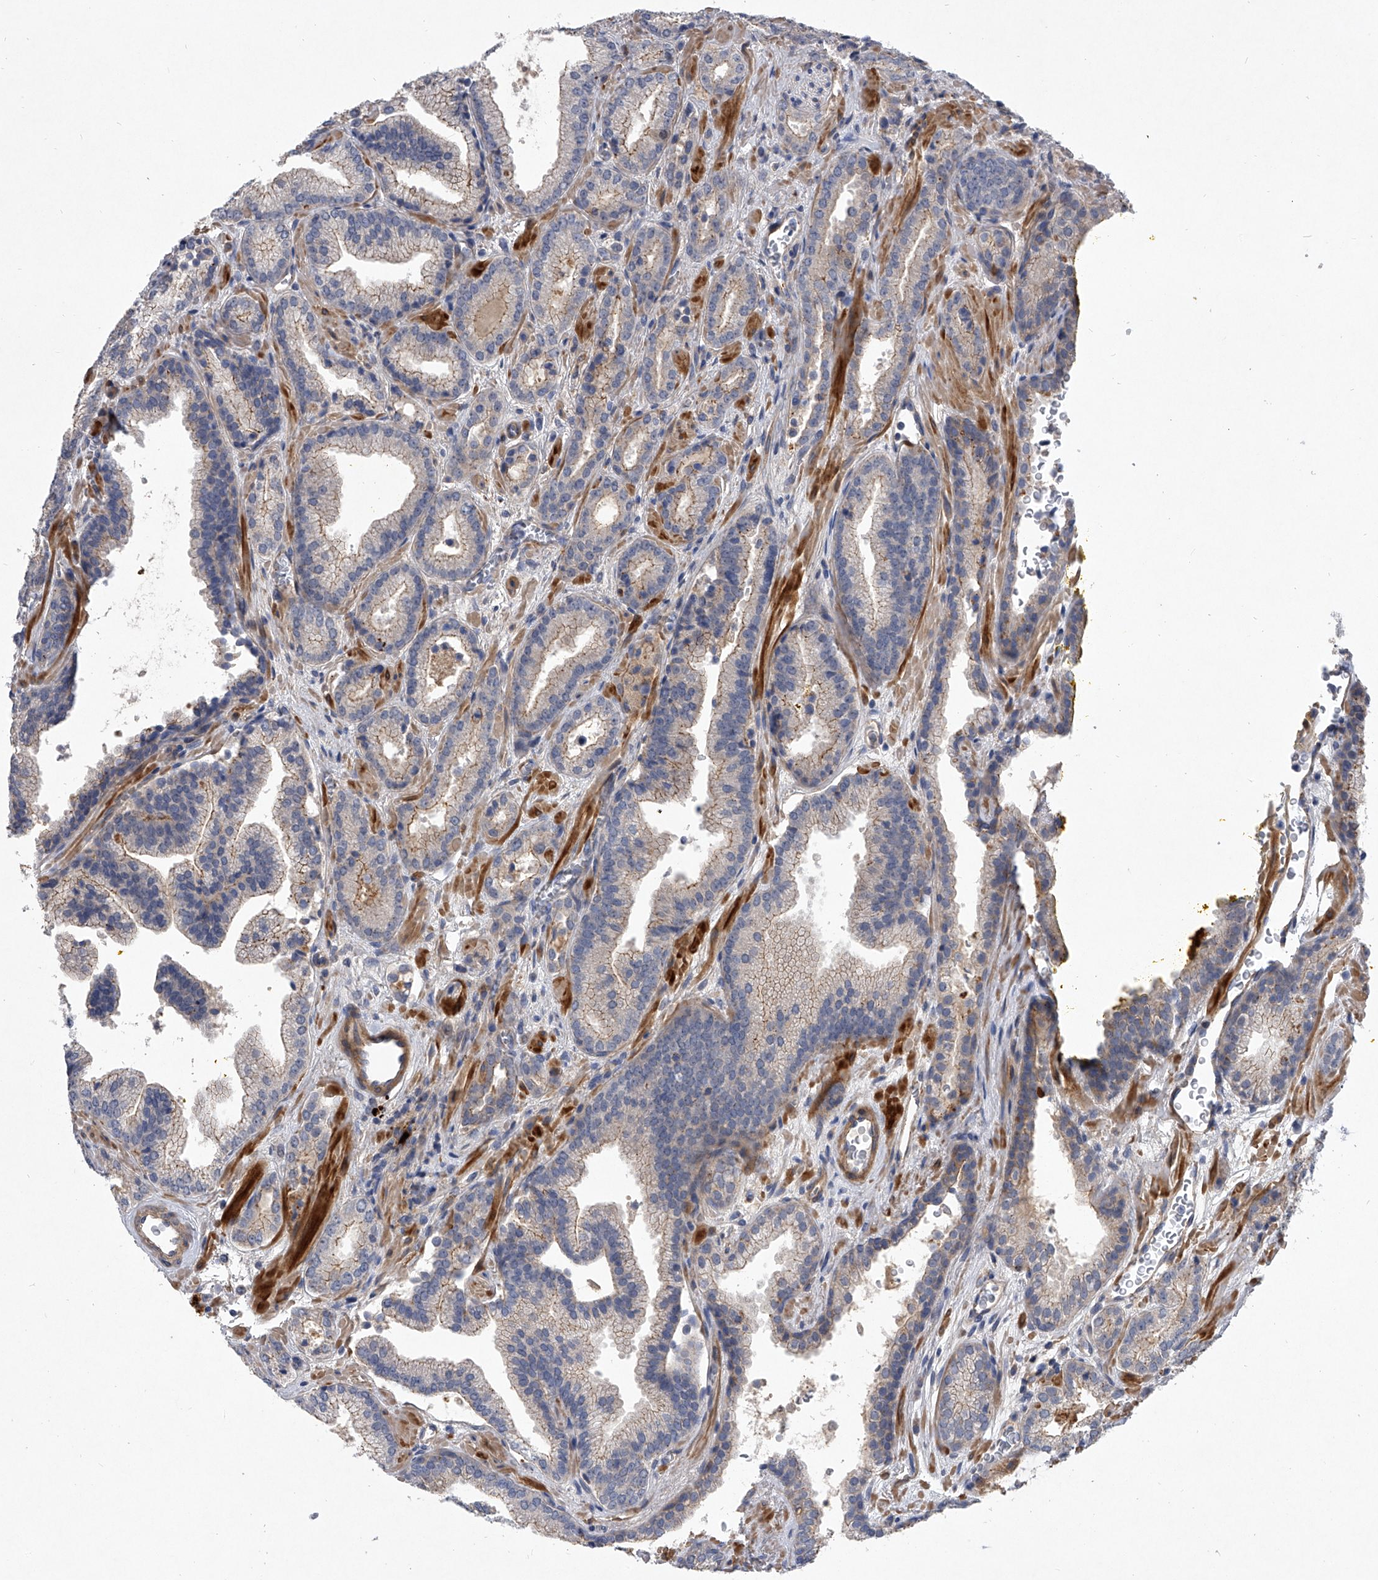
{"staining": {"intensity": "weak", "quantity": "<25%", "location": "cytoplasmic/membranous"}, "tissue": "prostate cancer", "cell_type": "Tumor cells", "image_type": "cancer", "snomed": [{"axis": "morphology", "description": "Adenocarcinoma, Low grade"}, {"axis": "topography", "description": "Prostate"}], "caption": "Immunohistochemistry image of prostate adenocarcinoma (low-grade) stained for a protein (brown), which displays no staining in tumor cells.", "gene": "MINDY4", "patient": {"sex": "male", "age": 62}}